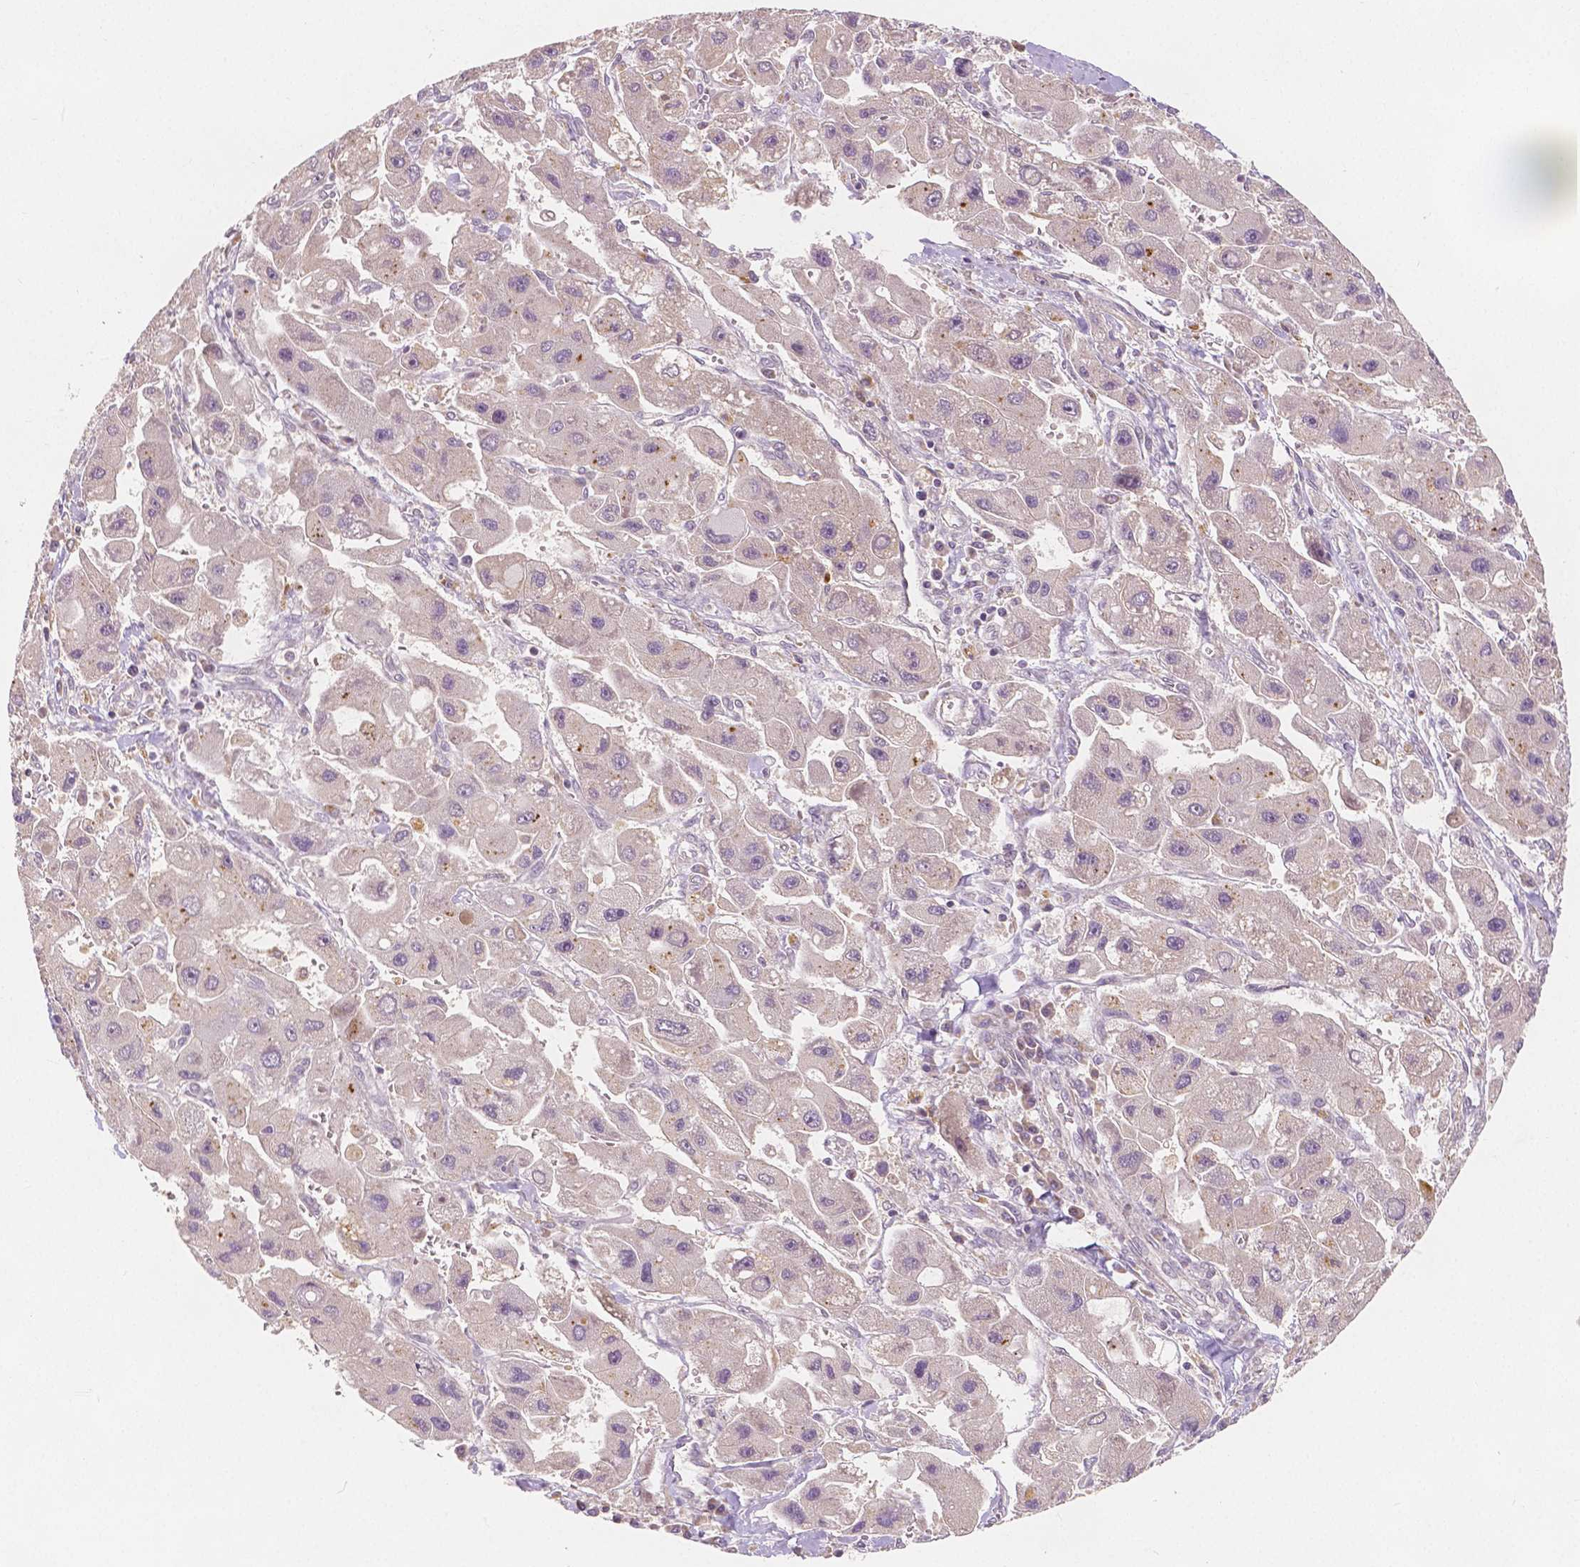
{"staining": {"intensity": "negative", "quantity": "none", "location": "none"}, "tissue": "liver cancer", "cell_type": "Tumor cells", "image_type": "cancer", "snomed": [{"axis": "morphology", "description": "Carcinoma, Hepatocellular, NOS"}, {"axis": "topography", "description": "Liver"}], "caption": "Tumor cells show no significant expression in liver cancer (hepatocellular carcinoma). Nuclei are stained in blue.", "gene": "SNX12", "patient": {"sex": "male", "age": 24}}